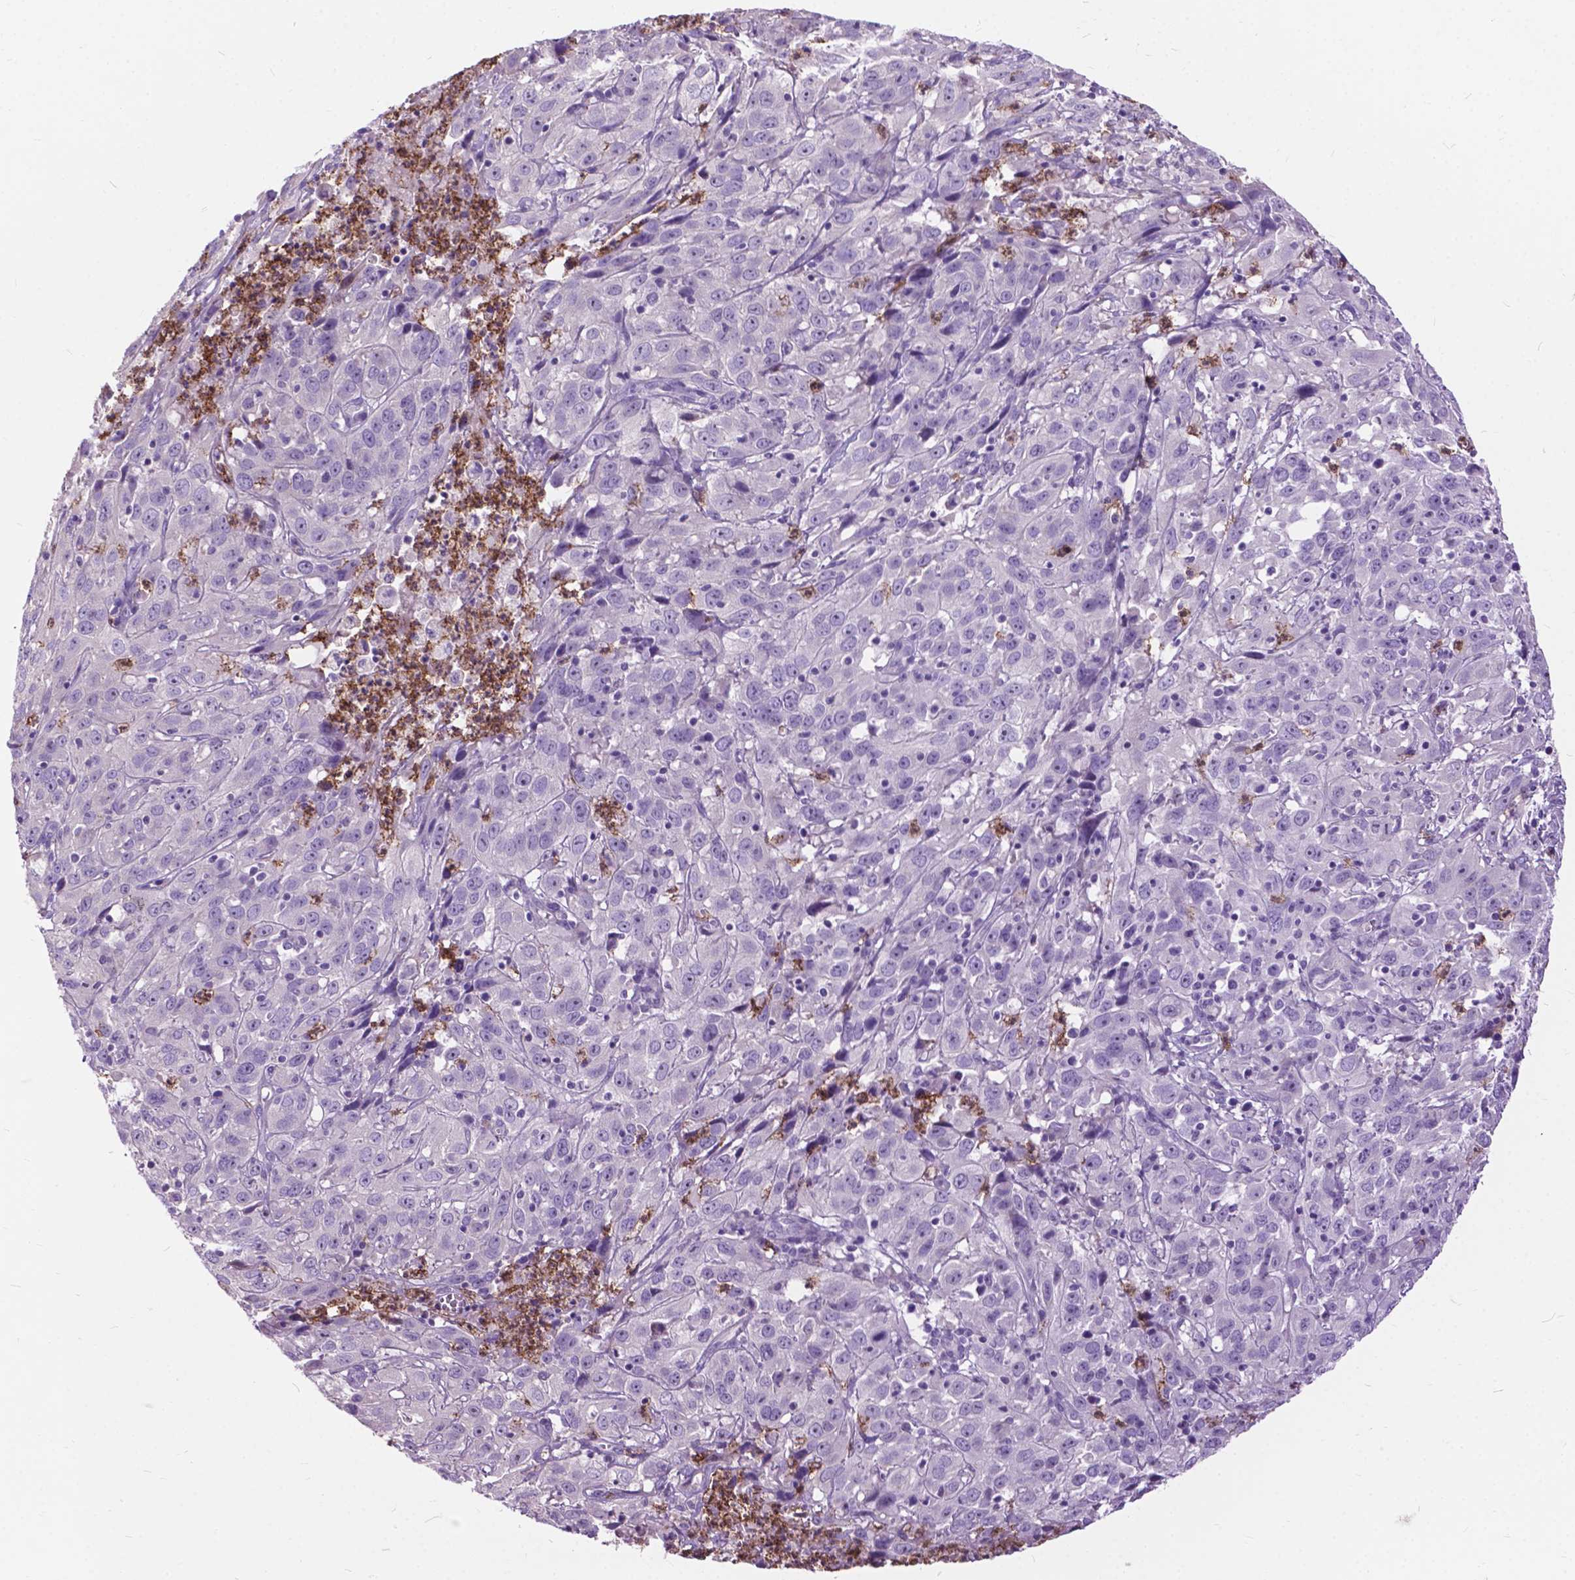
{"staining": {"intensity": "negative", "quantity": "none", "location": "none"}, "tissue": "cervical cancer", "cell_type": "Tumor cells", "image_type": "cancer", "snomed": [{"axis": "morphology", "description": "Squamous cell carcinoma, NOS"}, {"axis": "topography", "description": "Cervix"}], "caption": "Immunohistochemistry of squamous cell carcinoma (cervical) reveals no expression in tumor cells.", "gene": "PRR35", "patient": {"sex": "female", "age": 32}}